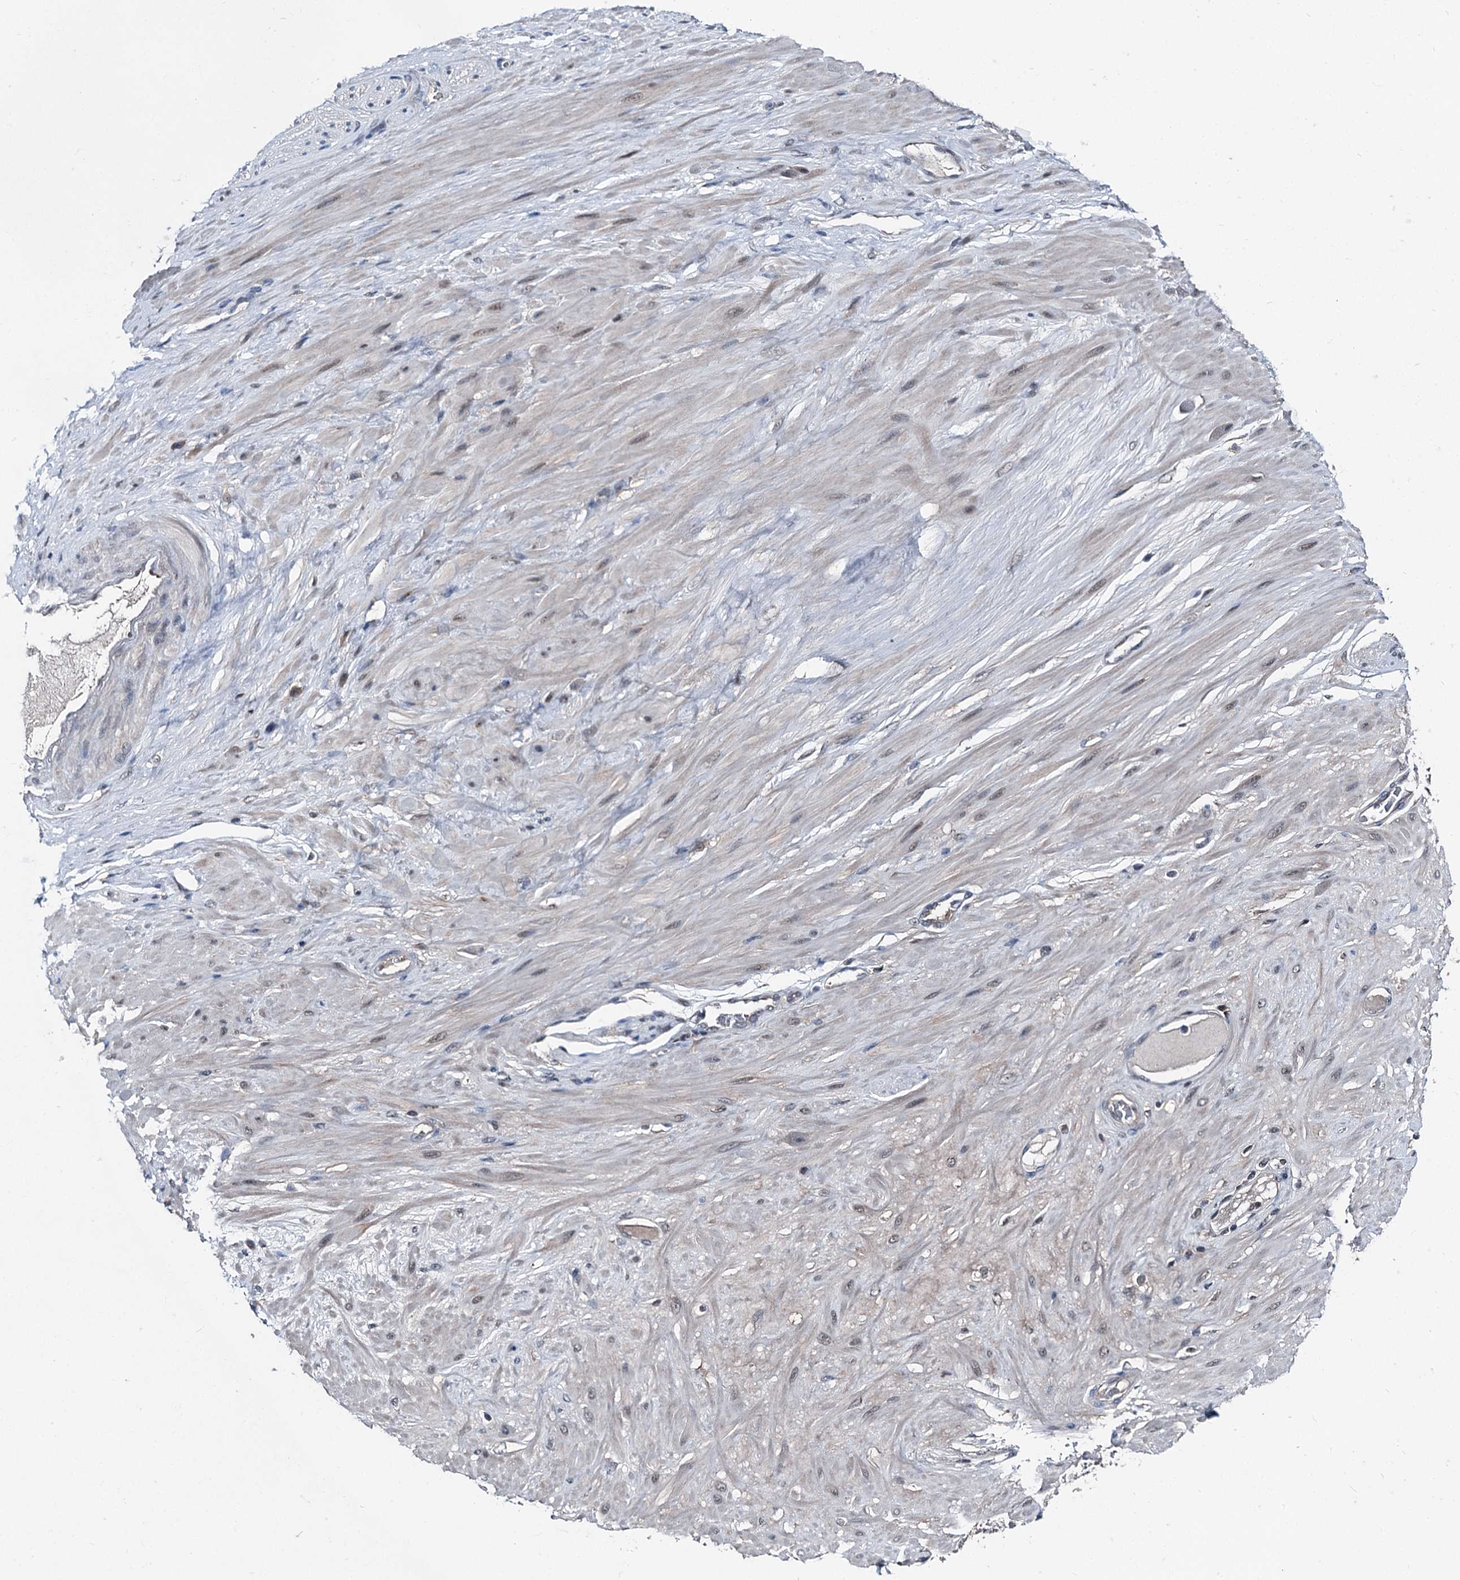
{"staining": {"intensity": "weak", "quantity": ">75%", "location": "nuclear"}, "tissue": "adipose tissue", "cell_type": "Adipocytes", "image_type": "normal", "snomed": [{"axis": "morphology", "description": "Normal tissue, NOS"}, {"axis": "morphology", "description": "Adenocarcinoma, Low grade"}, {"axis": "topography", "description": "Prostate"}, {"axis": "topography", "description": "Peripheral nerve tissue"}], "caption": "Immunohistochemistry (IHC) of normal adipose tissue displays low levels of weak nuclear positivity in about >75% of adipocytes. (DAB IHC, brown staining for protein, blue staining for nuclei).", "gene": "PSMD13", "patient": {"sex": "male", "age": 63}}